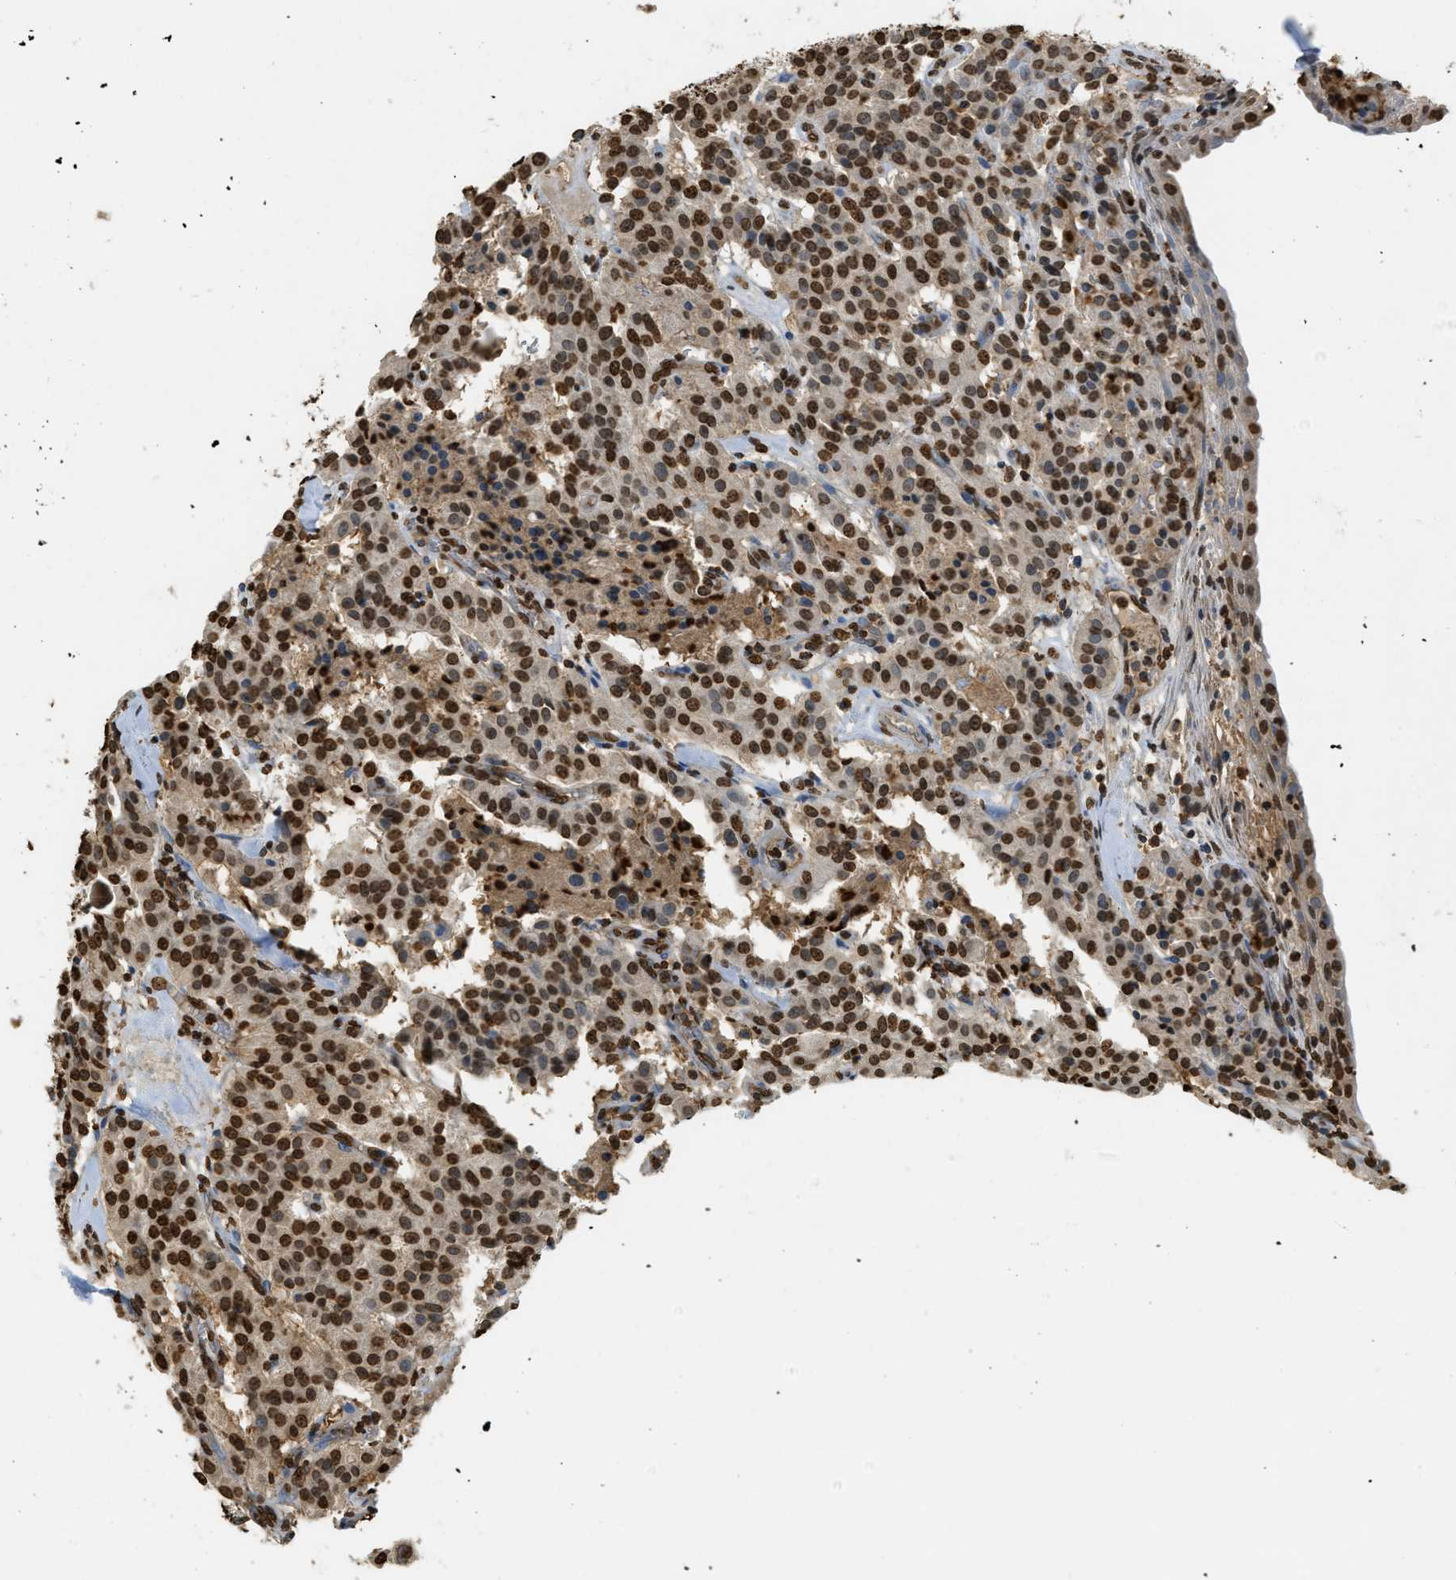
{"staining": {"intensity": "strong", "quantity": ">75%", "location": "nuclear"}, "tissue": "carcinoid", "cell_type": "Tumor cells", "image_type": "cancer", "snomed": [{"axis": "morphology", "description": "Carcinoid, malignant, NOS"}, {"axis": "topography", "description": "Lung"}], "caption": "The image displays a brown stain indicating the presence of a protein in the nuclear of tumor cells in carcinoid.", "gene": "NR5A2", "patient": {"sex": "male", "age": 30}}